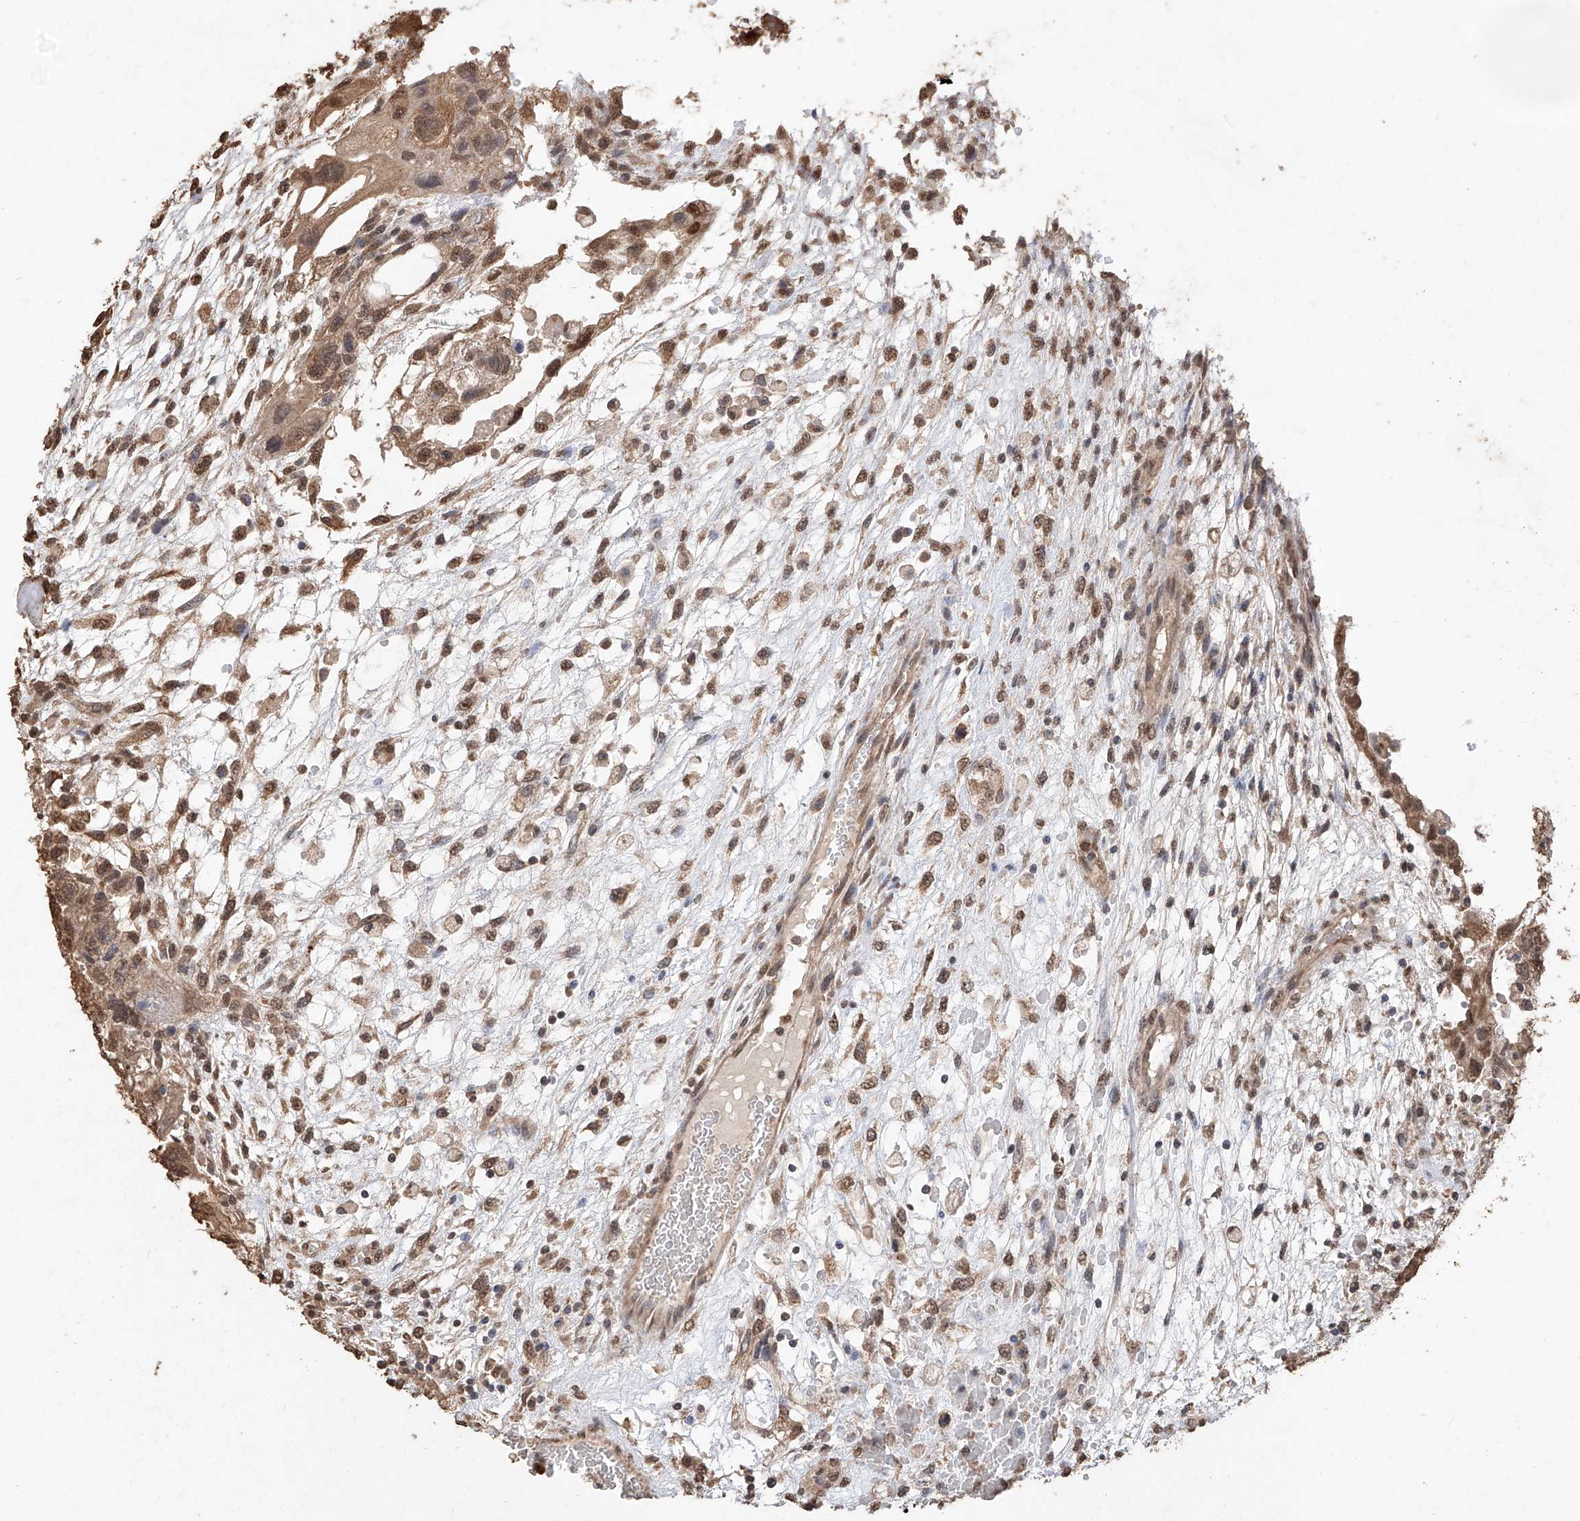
{"staining": {"intensity": "moderate", "quantity": ">75%", "location": "cytoplasmic/membranous,nuclear"}, "tissue": "testis cancer", "cell_type": "Tumor cells", "image_type": "cancer", "snomed": [{"axis": "morphology", "description": "Carcinoma, Embryonal, NOS"}, {"axis": "topography", "description": "Testis"}], "caption": "Testis cancer was stained to show a protein in brown. There is medium levels of moderate cytoplasmic/membranous and nuclear expression in about >75% of tumor cells.", "gene": "ELOVL1", "patient": {"sex": "male", "age": 36}}